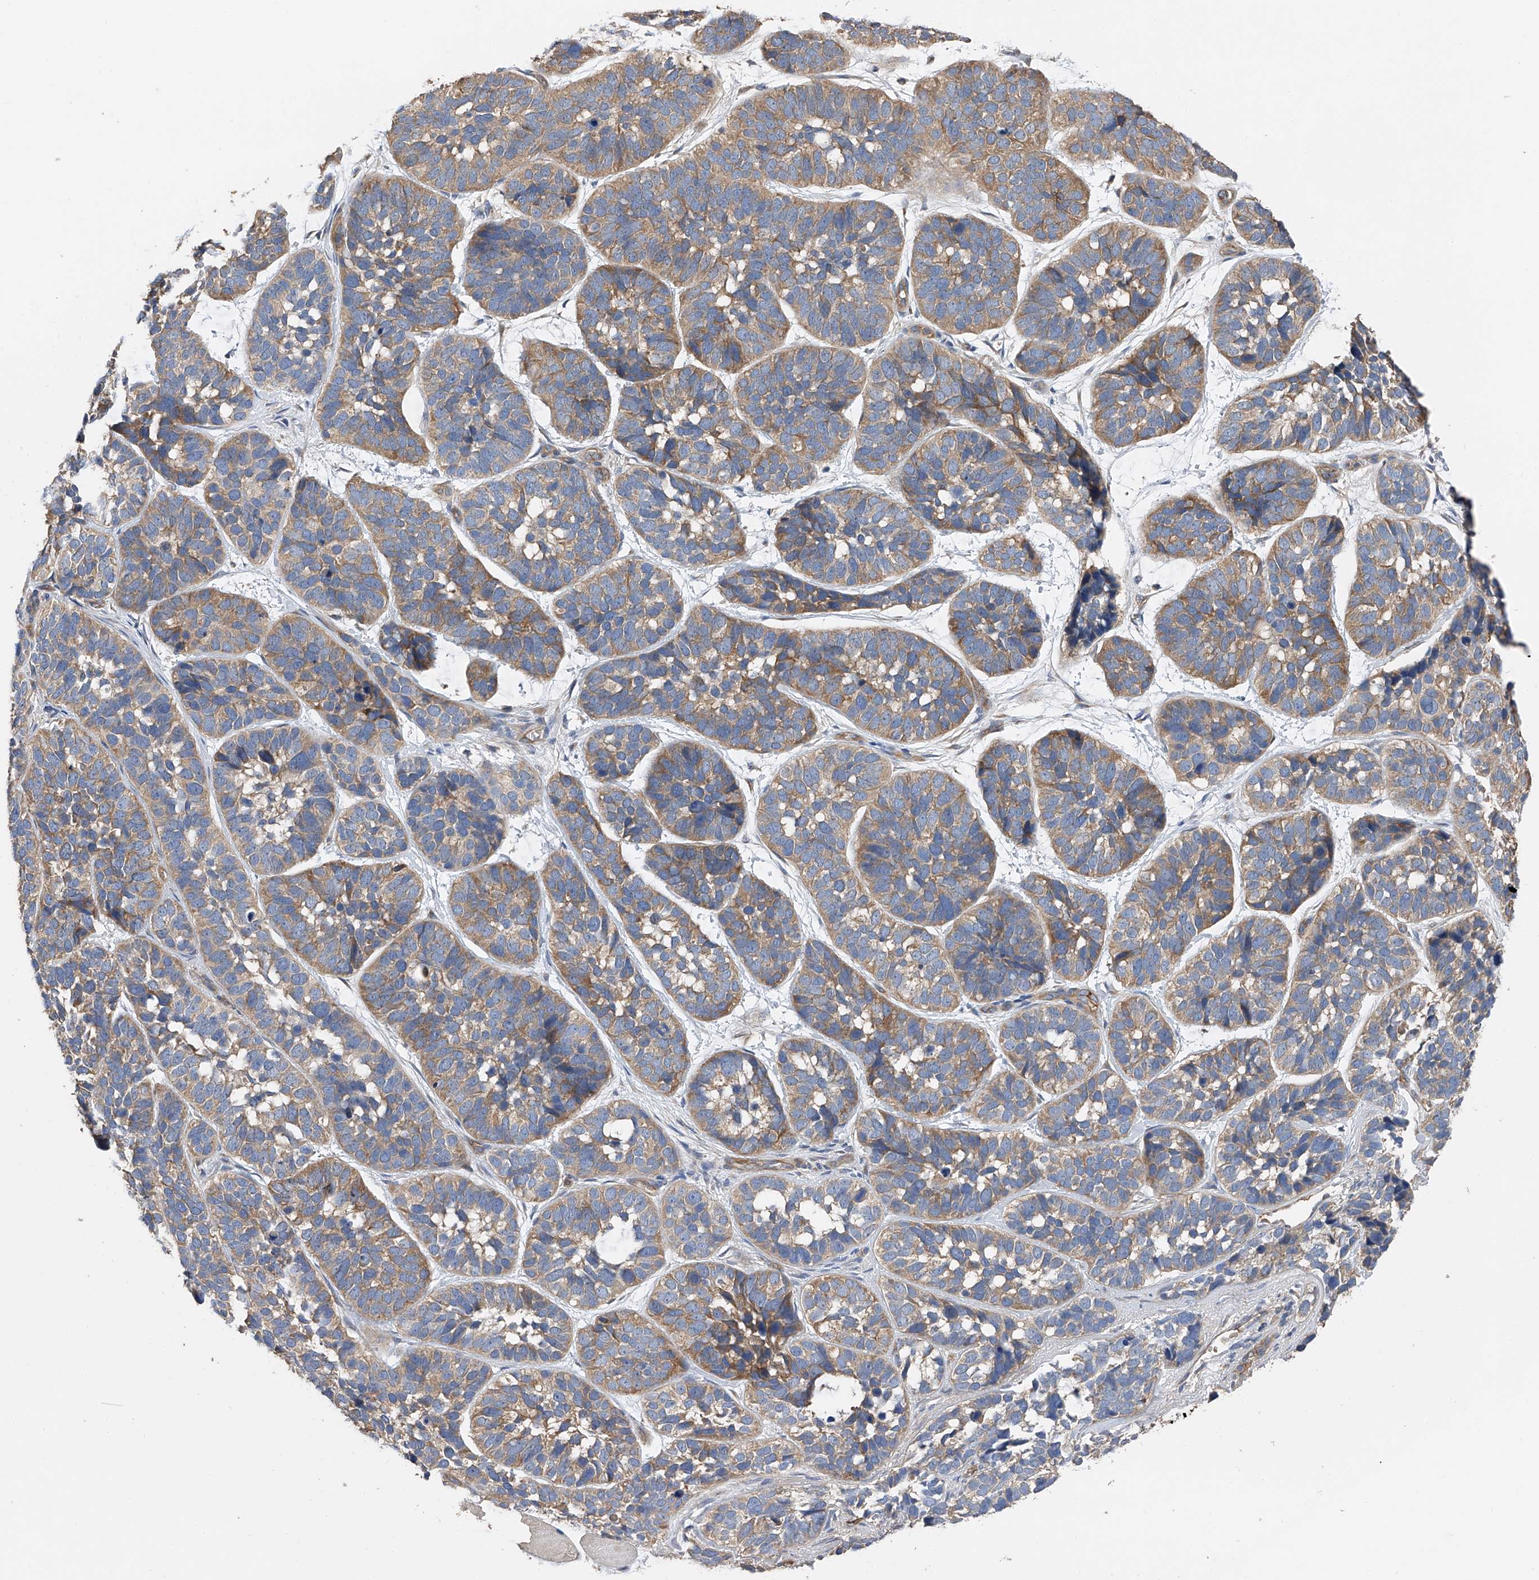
{"staining": {"intensity": "moderate", "quantity": ">75%", "location": "cytoplasmic/membranous"}, "tissue": "skin cancer", "cell_type": "Tumor cells", "image_type": "cancer", "snomed": [{"axis": "morphology", "description": "Basal cell carcinoma"}, {"axis": "topography", "description": "Skin"}], "caption": "A high-resolution histopathology image shows immunohistochemistry staining of skin cancer (basal cell carcinoma), which exhibits moderate cytoplasmic/membranous positivity in about >75% of tumor cells.", "gene": "PTK2", "patient": {"sex": "male", "age": 62}}